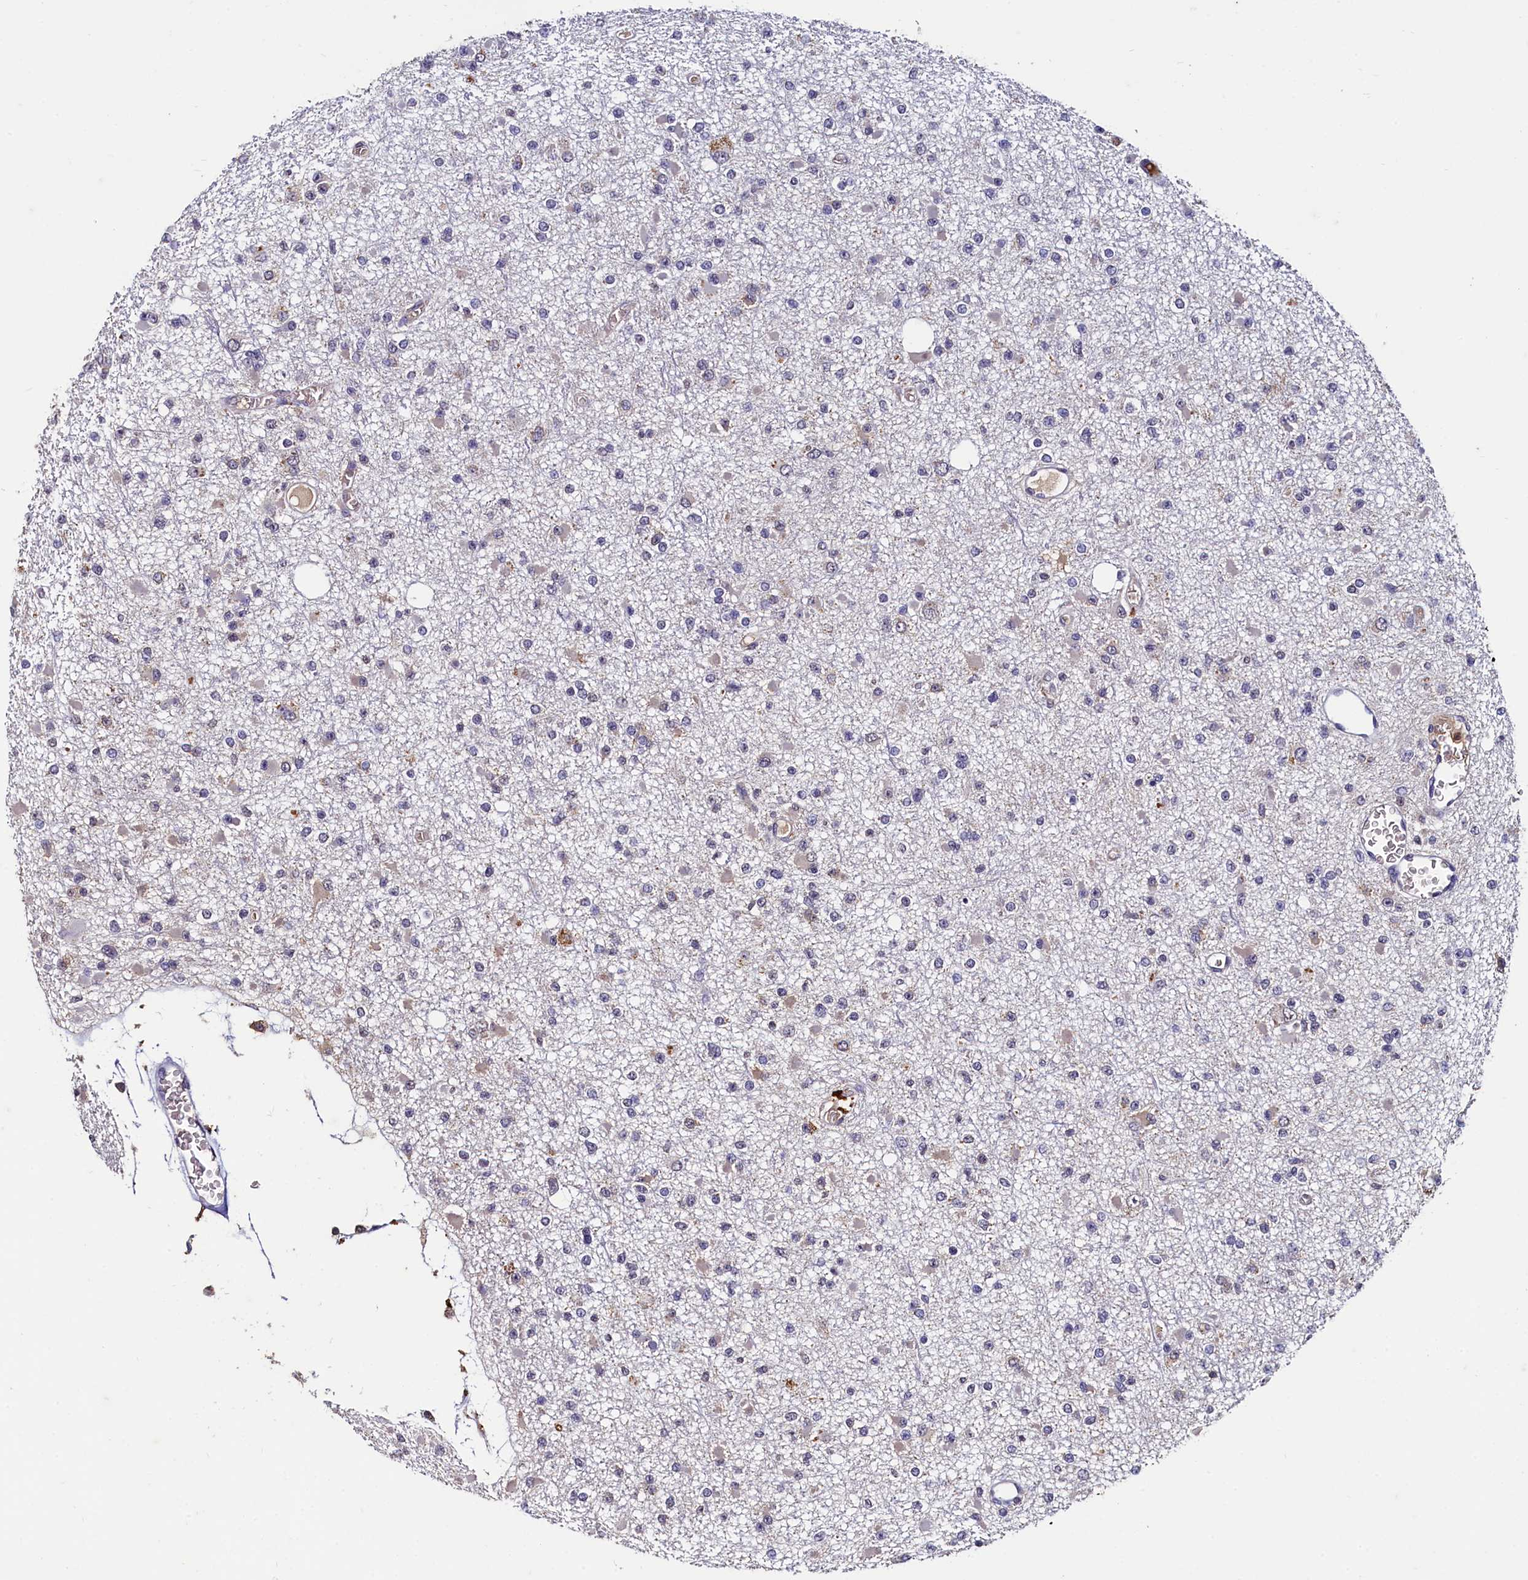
{"staining": {"intensity": "negative", "quantity": "none", "location": "none"}, "tissue": "glioma", "cell_type": "Tumor cells", "image_type": "cancer", "snomed": [{"axis": "morphology", "description": "Glioma, malignant, Low grade"}, {"axis": "topography", "description": "Brain"}], "caption": "The IHC image has no significant expression in tumor cells of glioma tissue.", "gene": "CSTPP1", "patient": {"sex": "female", "age": 22}}